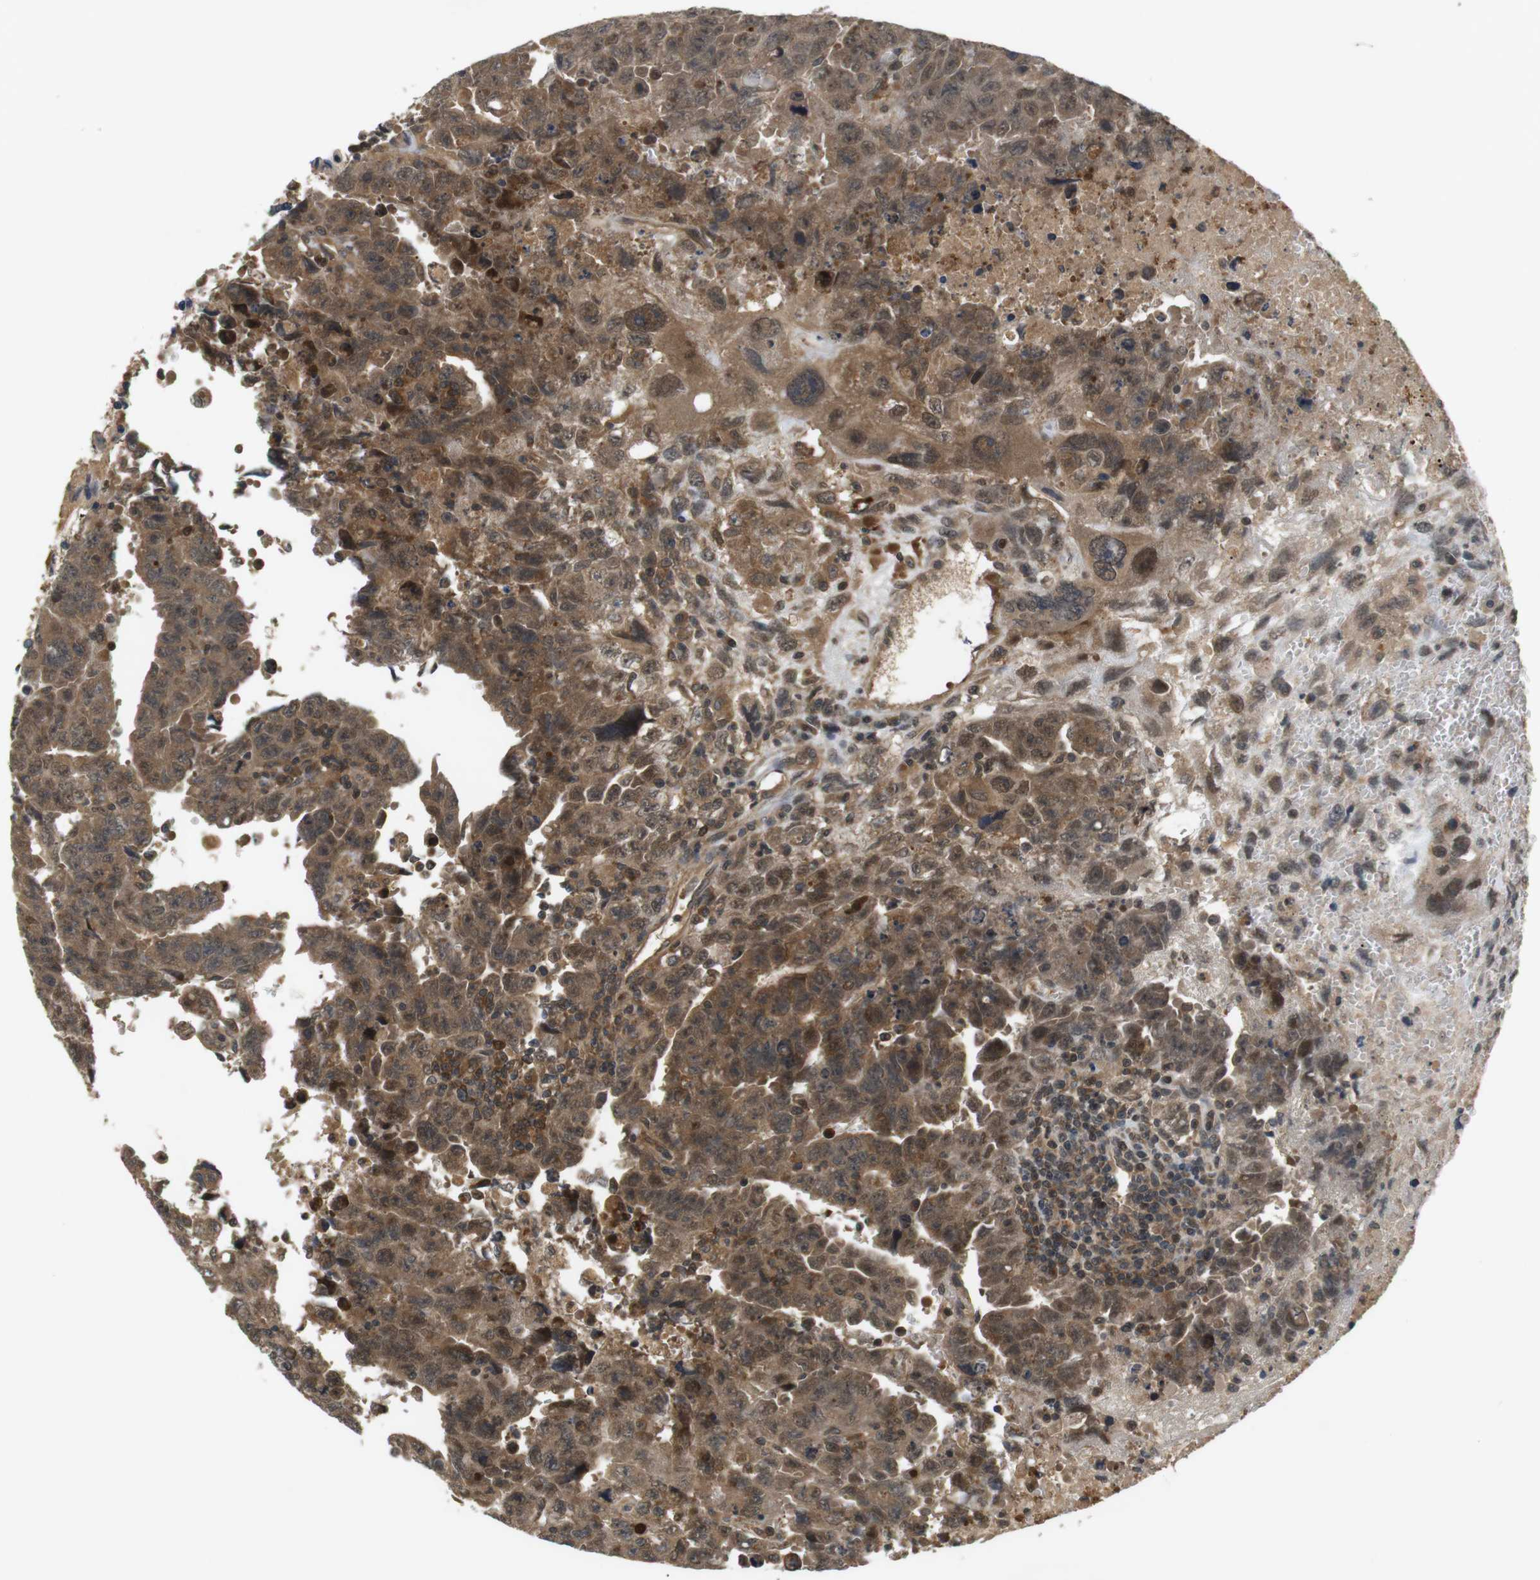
{"staining": {"intensity": "moderate", "quantity": ">75%", "location": "cytoplasmic/membranous,nuclear"}, "tissue": "testis cancer", "cell_type": "Tumor cells", "image_type": "cancer", "snomed": [{"axis": "morphology", "description": "Carcinoma, Embryonal, NOS"}, {"axis": "topography", "description": "Testis"}], "caption": "Human testis embryonal carcinoma stained with a protein marker exhibits moderate staining in tumor cells.", "gene": "NFKBIE", "patient": {"sex": "male", "age": 28}}